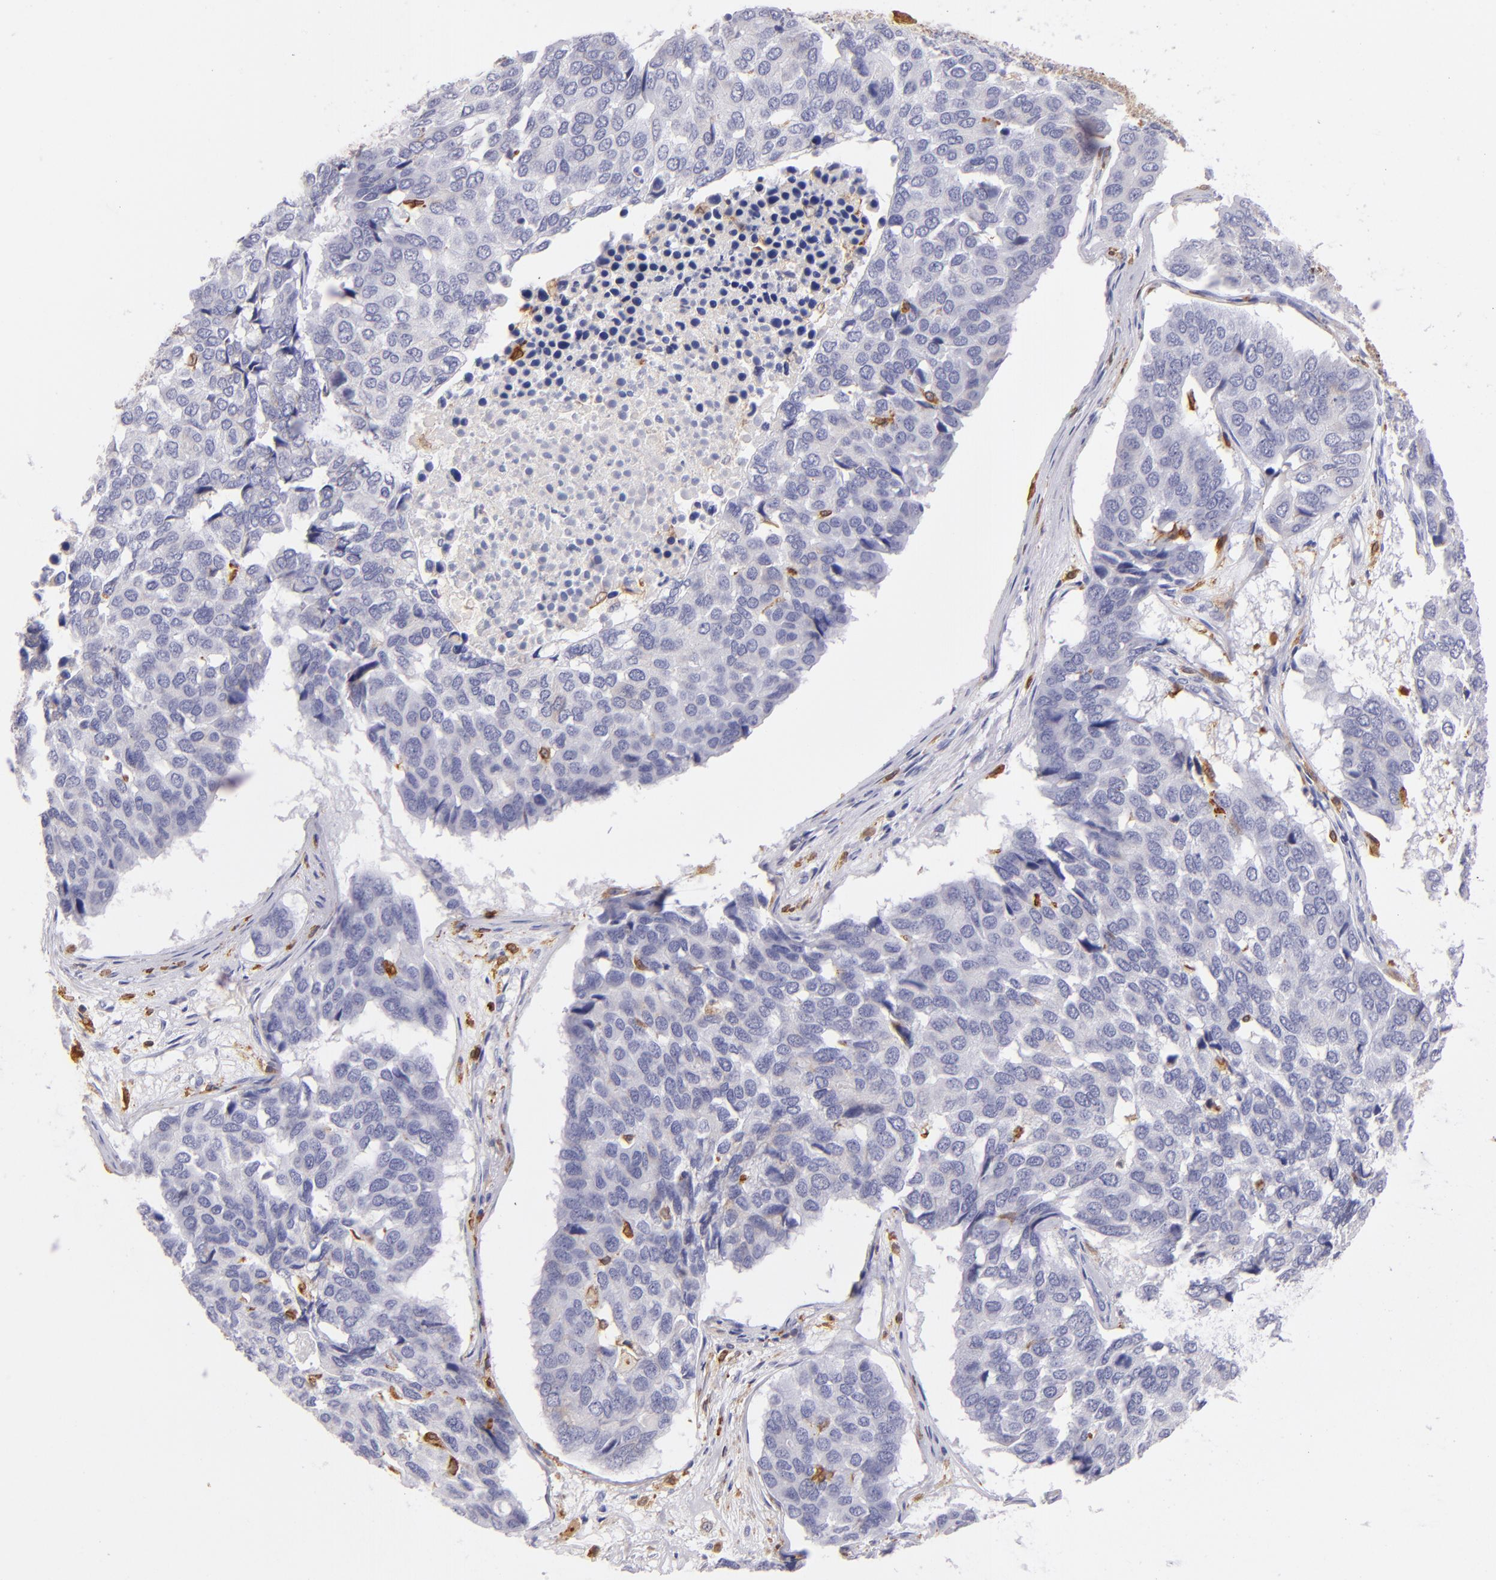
{"staining": {"intensity": "negative", "quantity": "none", "location": "none"}, "tissue": "pancreatic cancer", "cell_type": "Tumor cells", "image_type": "cancer", "snomed": [{"axis": "morphology", "description": "Adenocarcinoma, NOS"}, {"axis": "topography", "description": "Pancreas"}], "caption": "Protein analysis of adenocarcinoma (pancreatic) exhibits no significant staining in tumor cells.", "gene": "CD74", "patient": {"sex": "male", "age": 50}}